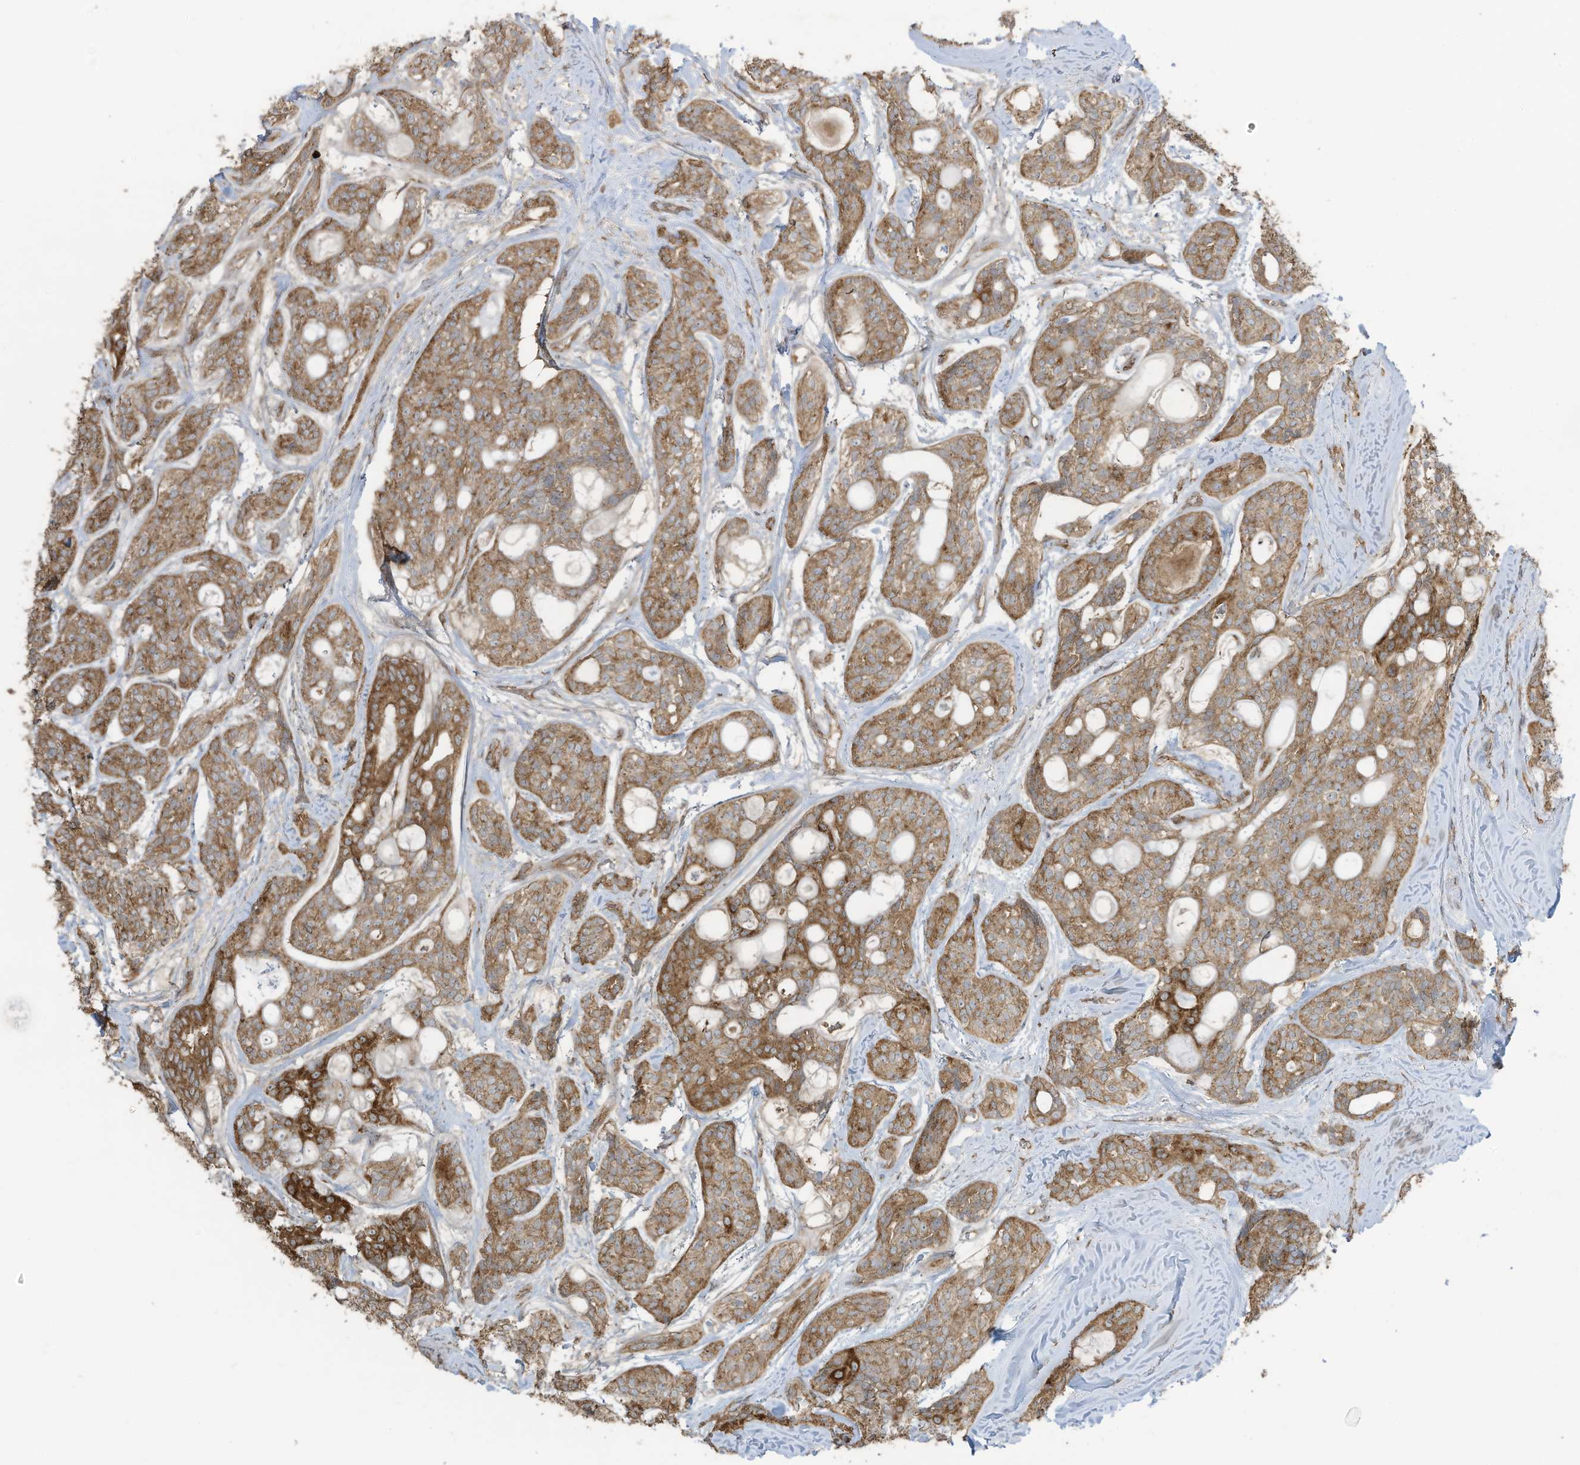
{"staining": {"intensity": "moderate", "quantity": ">75%", "location": "cytoplasmic/membranous"}, "tissue": "head and neck cancer", "cell_type": "Tumor cells", "image_type": "cancer", "snomed": [{"axis": "morphology", "description": "Adenocarcinoma, NOS"}, {"axis": "topography", "description": "Head-Neck"}], "caption": "DAB immunohistochemical staining of human head and neck cancer exhibits moderate cytoplasmic/membranous protein expression in about >75% of tumor cells.", "gene": "CGAS", "patient": {"sex": "male", "age": 66}}